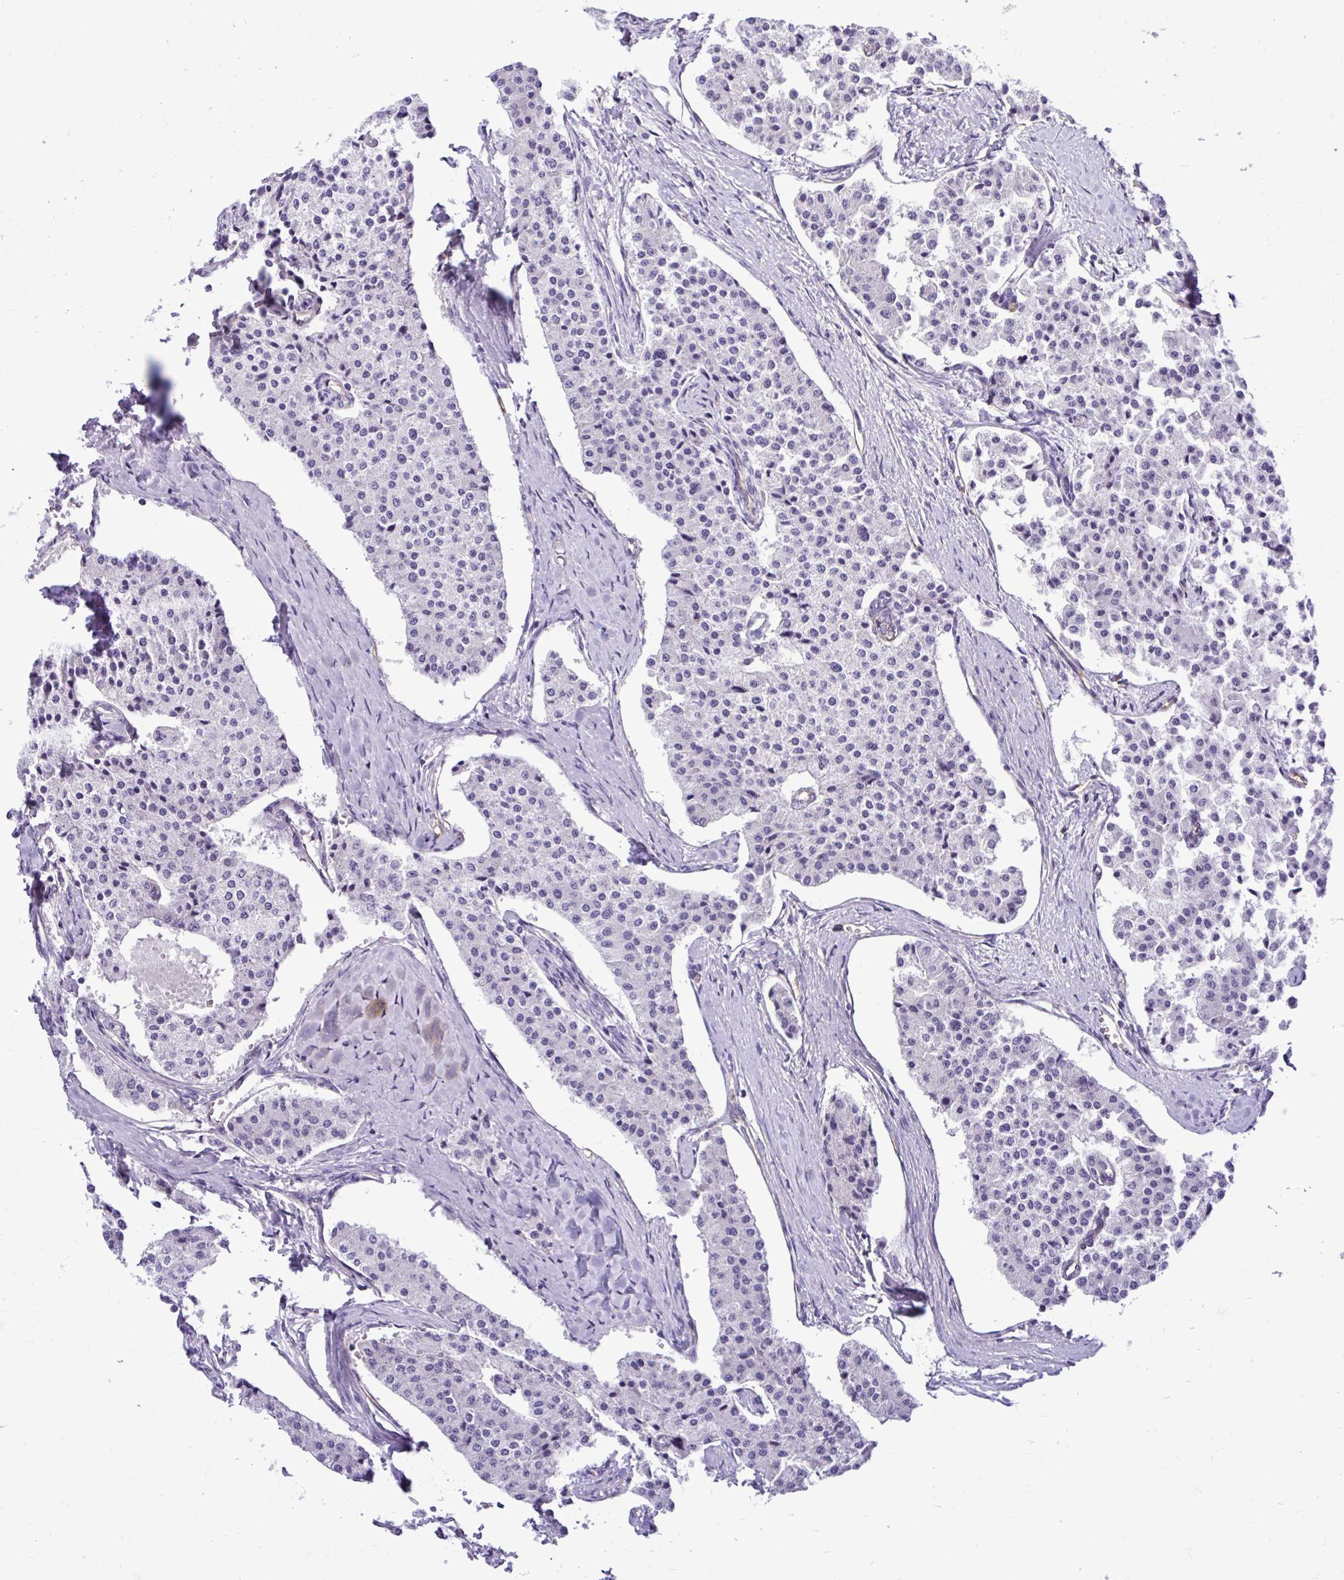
{"staining": {"intensity": "negative", "quantity": "none", "location": "none"}, "tissue": "carcinoid", "cell_type": "Tumor cells", "image_type": "cancer", "snomed": [{"axis": "morphology", "description": "Carcinoid, malignant, NOS"}, {"axis": "topography", "description": "Colon"}], "caption": "Protein analysis of carcinoid (malignant) exhibits no significant expression in tumor cells.", "gene": "ABCG2", "patient": {"sex": "female", "age": 52}}